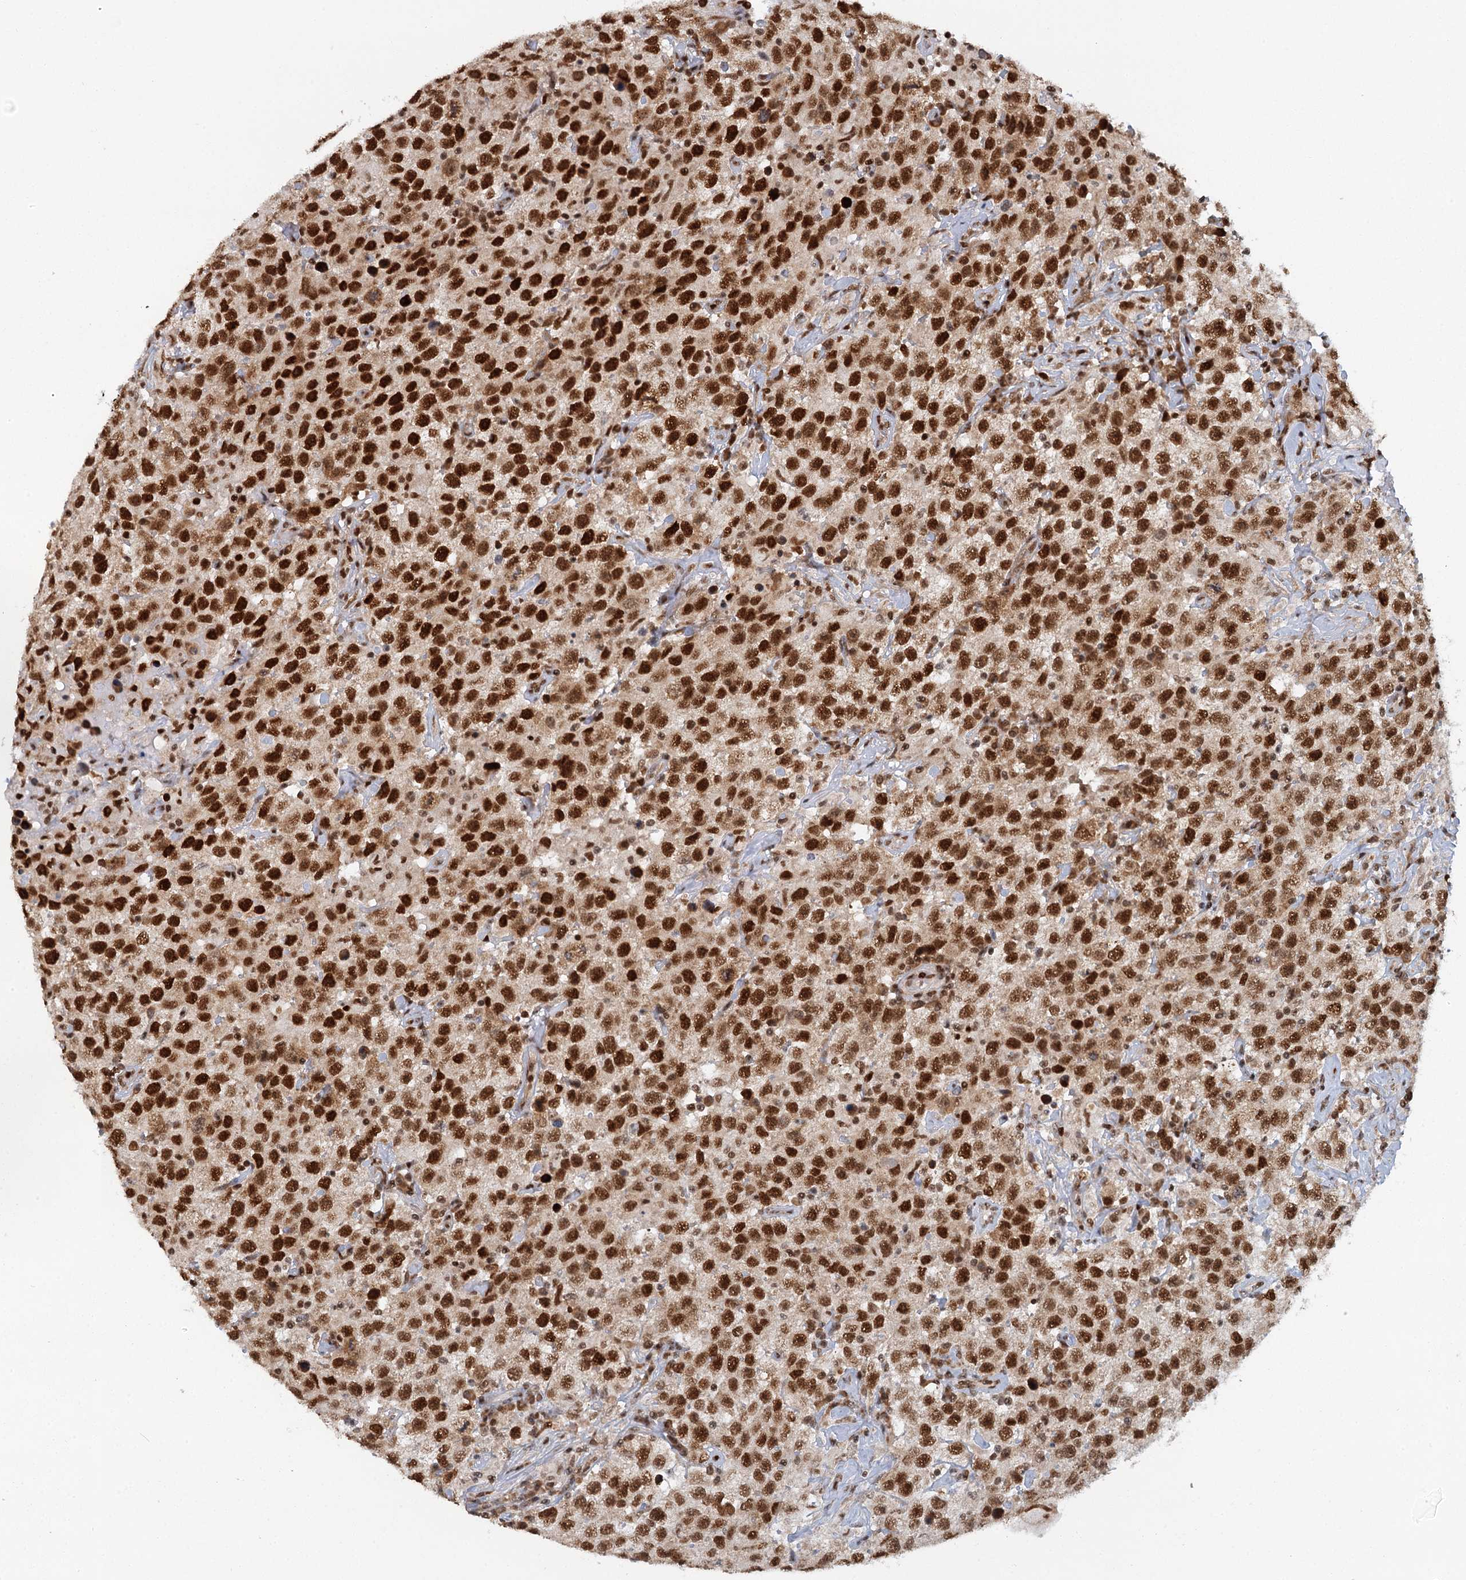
{"staining": {"intensity": "strong", "quantity": ">75%", "location": "nuclear"}, "tissue": "testis cancer", "cell_type": "Tumor cells", "image_type": "cancer", "snomed": [{"axis": "morphology", "description": "Seminoma, NOS"}, {"axis": "topography", "description": "Testis"}], "caption": "The photomicrograph reveals immunohistochemical staining of testis cancer (seminoma). There is strong nuclear positivity is appreciated in about >75% of tumor cells. Ihc stains the protein of interest in brown and the nuclei are stained blue.", "gene": "GPATCH11", "patient": {"sex": "male", "age": 41}}